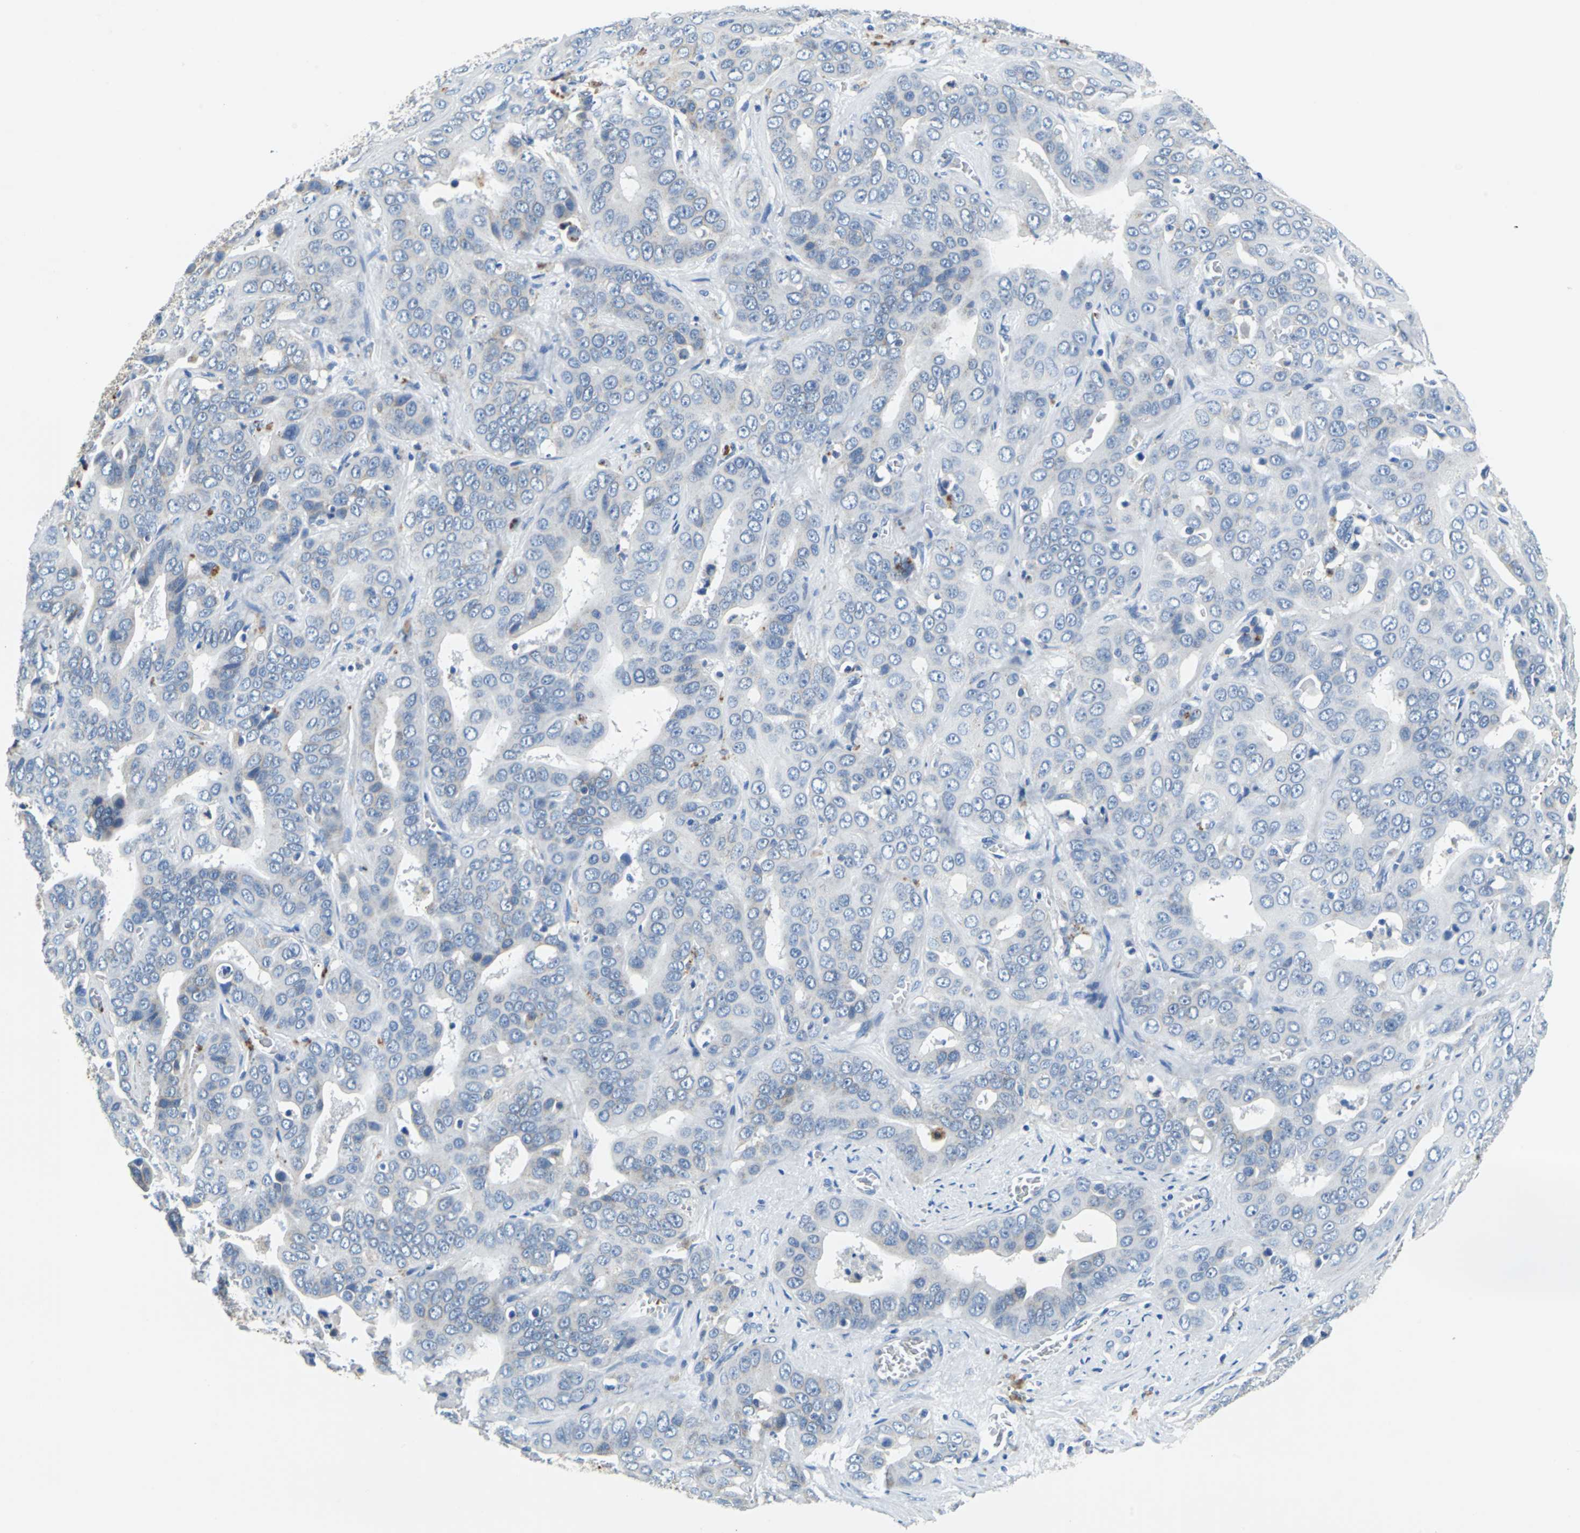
{"staining": {"intensity": "negative", "quantity": "none", "location": "none"}, "tissue": "liver cancer", "cell_type": "Tumor cells", "image_type": "cancer", "snomed": [{"axis": "morphology", "description": "Cholangiocarcinoma"}, {"axis": "topography", "description": "Liver"}], "caption": "Liver cholangiocarcinoma was stained to show a protein in brown. There is no significant staining in tumor cells.", "gene": "TEX264", "patient": {"sex": "female", "age": 52}}